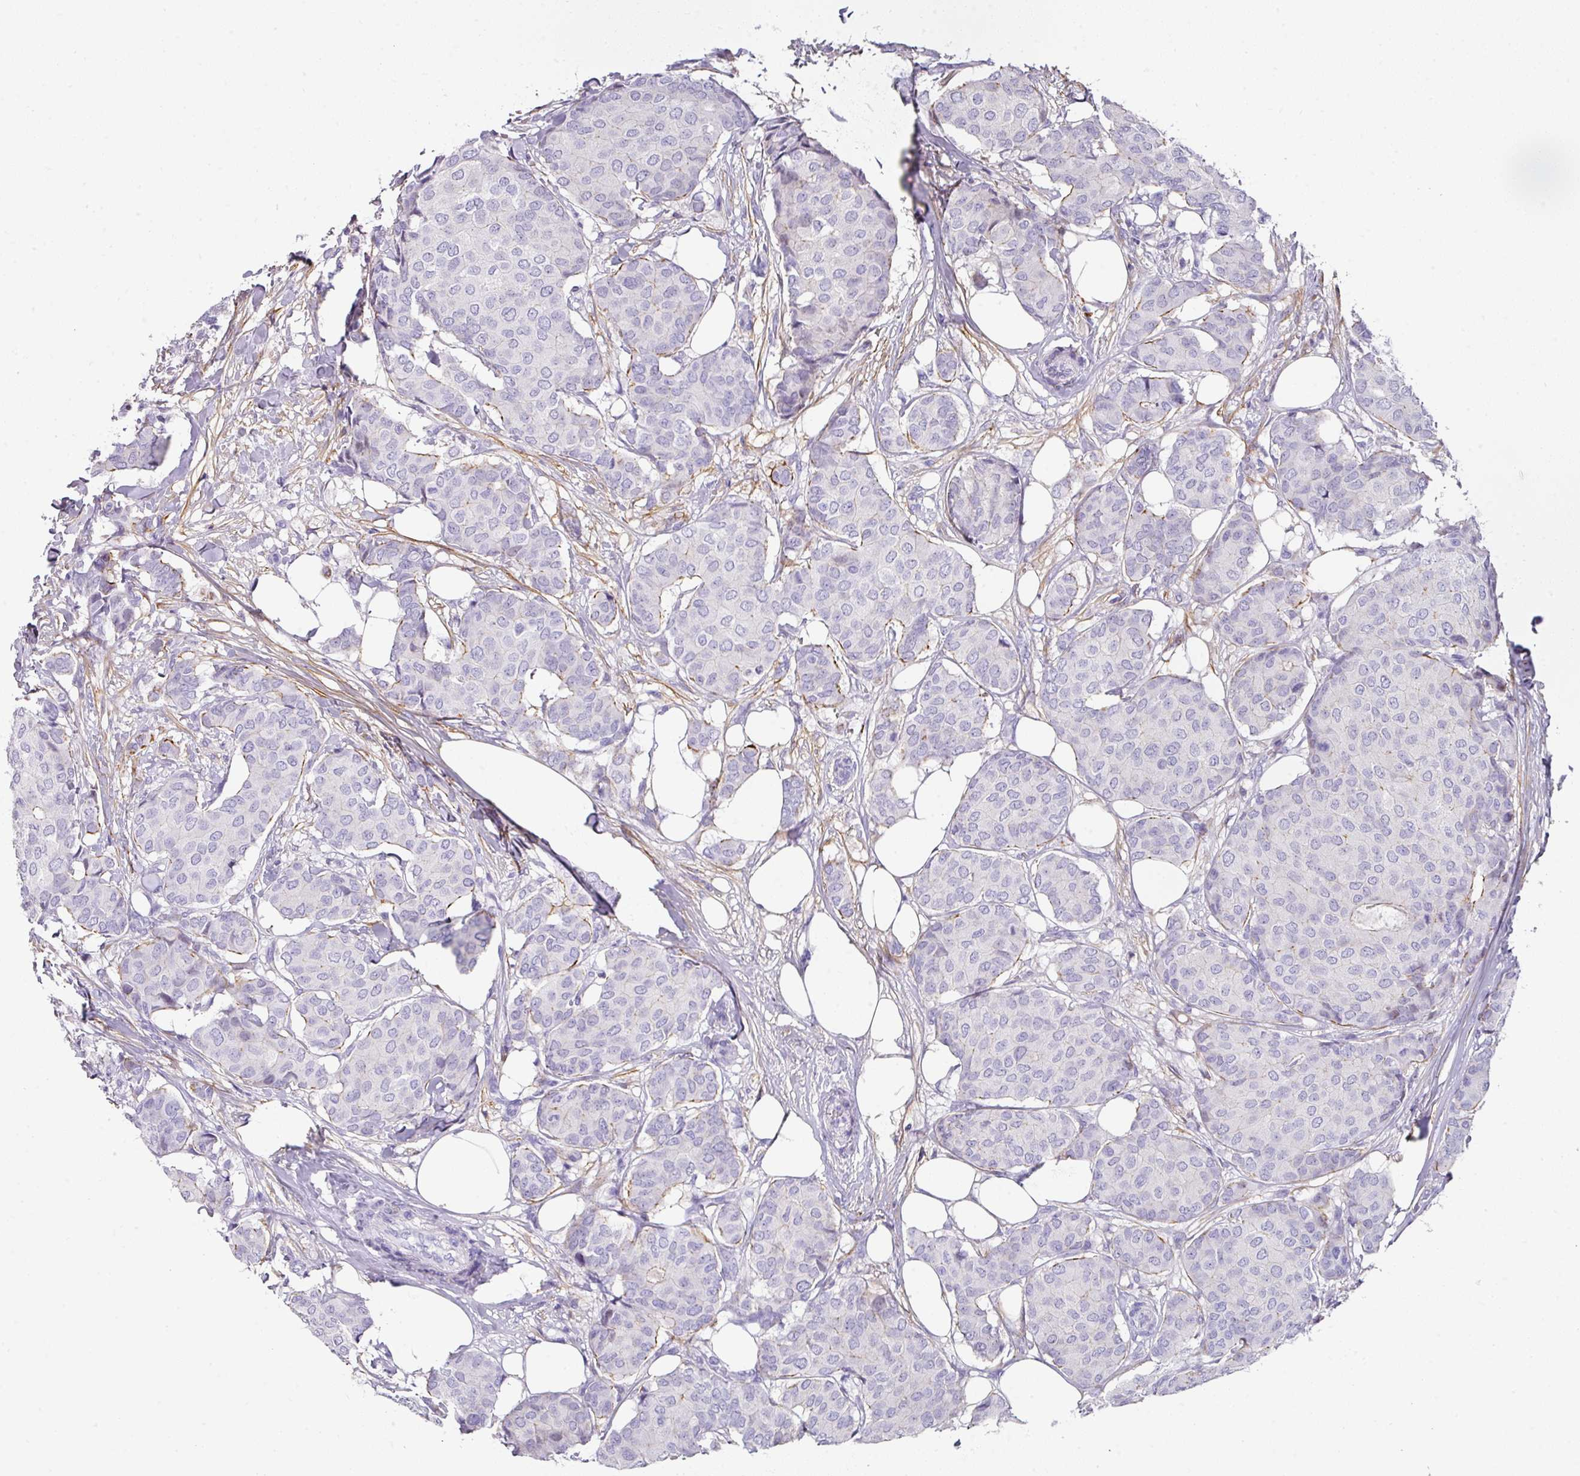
{"staining": {"intensity": "negative", "quantity": "none", "location": "none"}, "tissue": "breast cancer", "cell_type": "Tumor cells", "image_type": "cancer", "snomed": [{"axis": "morphology", "description": "Duct carcinoma"}, {"axis": "topography", "description": "Breast"}], "caption": "The IHC histopathology image has no significant expression in tumor cells of infiltrating ductal carcinoma (breast) tissue.", "gene": "ANKRD29", "patient": {"sex": "female", "age": 75}}